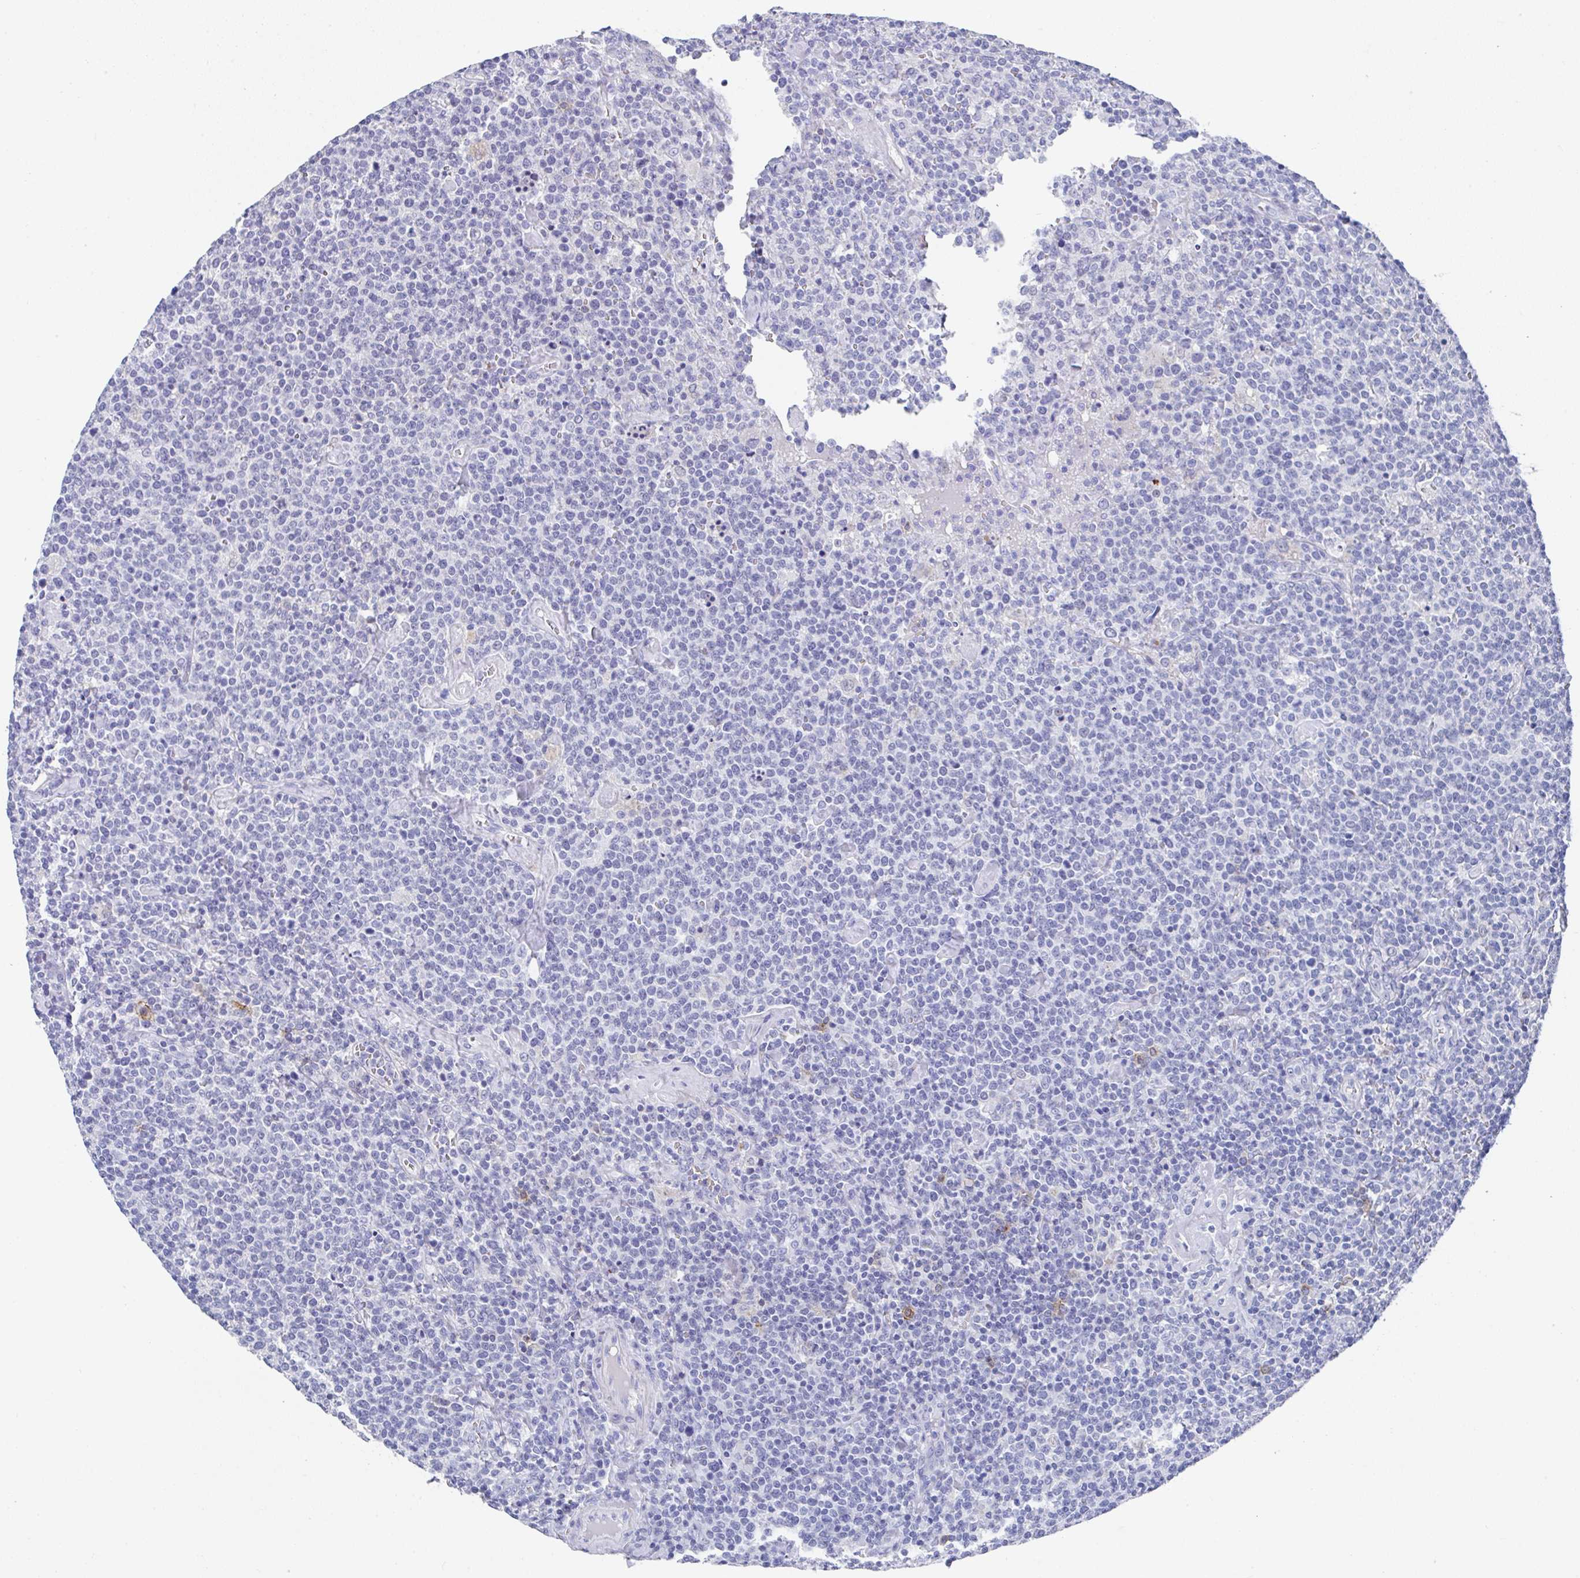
{"staining": {"intensity": "negative", "quantity": "none", "location": "none"}, "tissue": "lymphoma", "cell_type": "Tumor cells", "image_type": "cancer", "snomed": [{"axis": "morphology", "description": "Malignant lymphoma, non-Hodgkin's type, High grade"}, {"axis": "topography", "description": "Lymph node"}], "caption": "There is no significant positivity in tumor cells of high-grade malignant lymphoma, non-Hodgkin's type. Brightfield microscopy of immunohistochemistry stained with DAB (brown) and hematoxylin (blue), captured at high magnification.", "gene": "TNFRSF8", "patient": {"sex": "male", "age": 61}}